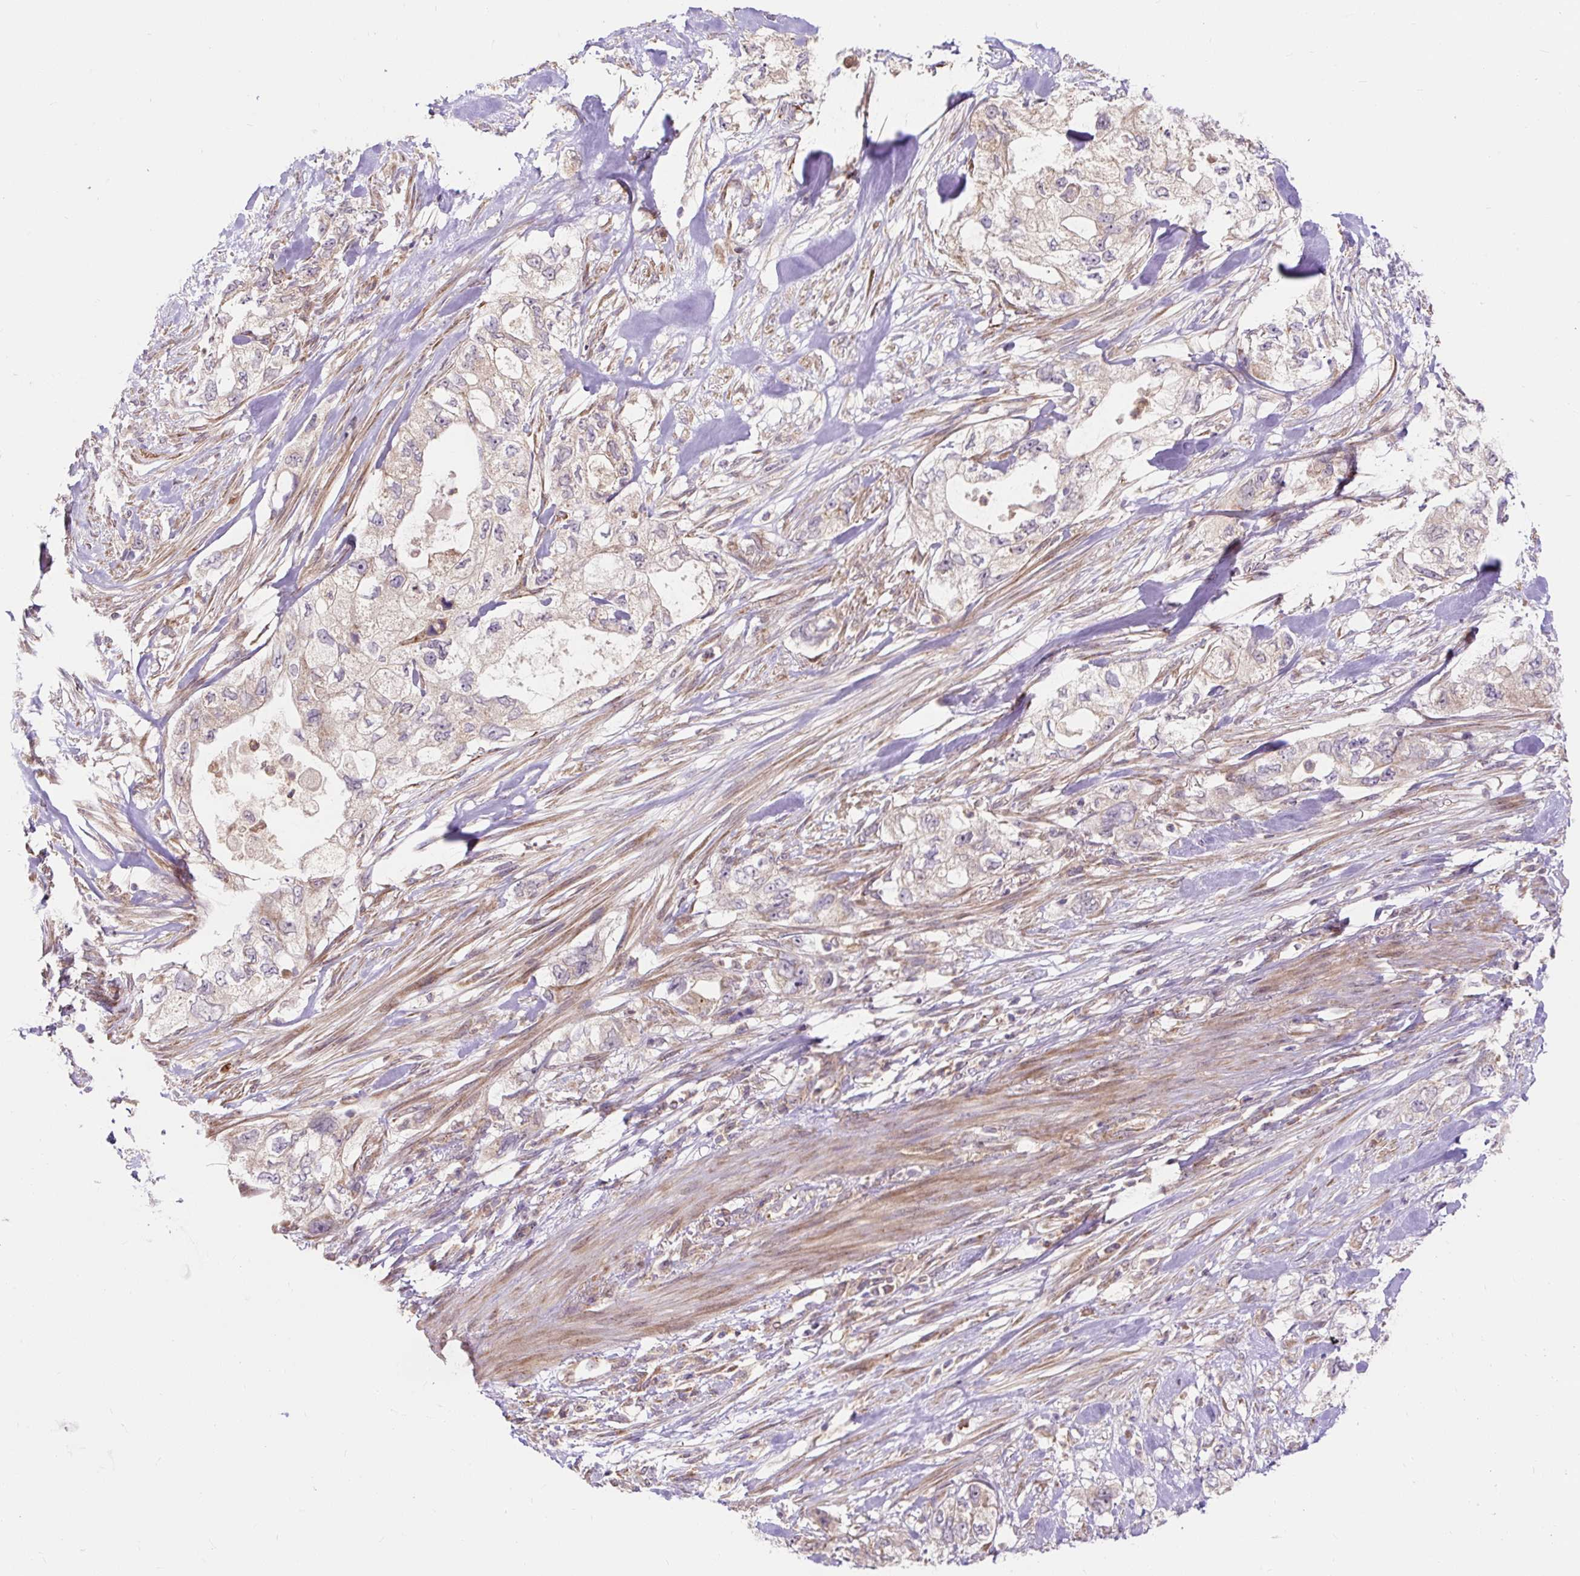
{"staining": {"intensity": "weak", "quantity": "<25%", "location": "cytoplasmic/membranous"}, "tissue": "pancreatic cancer", "cell_type": "Tumor cells", "image_type": "cancer", "snomed": [{"axis": "morphology", "description": "Adenocarcinoma, NOS"}, {"axis": "topography", "description": "Pancreas"}], "caption": "Tumor cells are negative for brown protein staining in pancreatic adenocarcinoma. (DAB (3,3'-diaminobenzidine) IHC visualized using brightfield microscopy, high magnification).", "gene": "TRIAP1", "patient": {"sex": "female", "age": 73}}